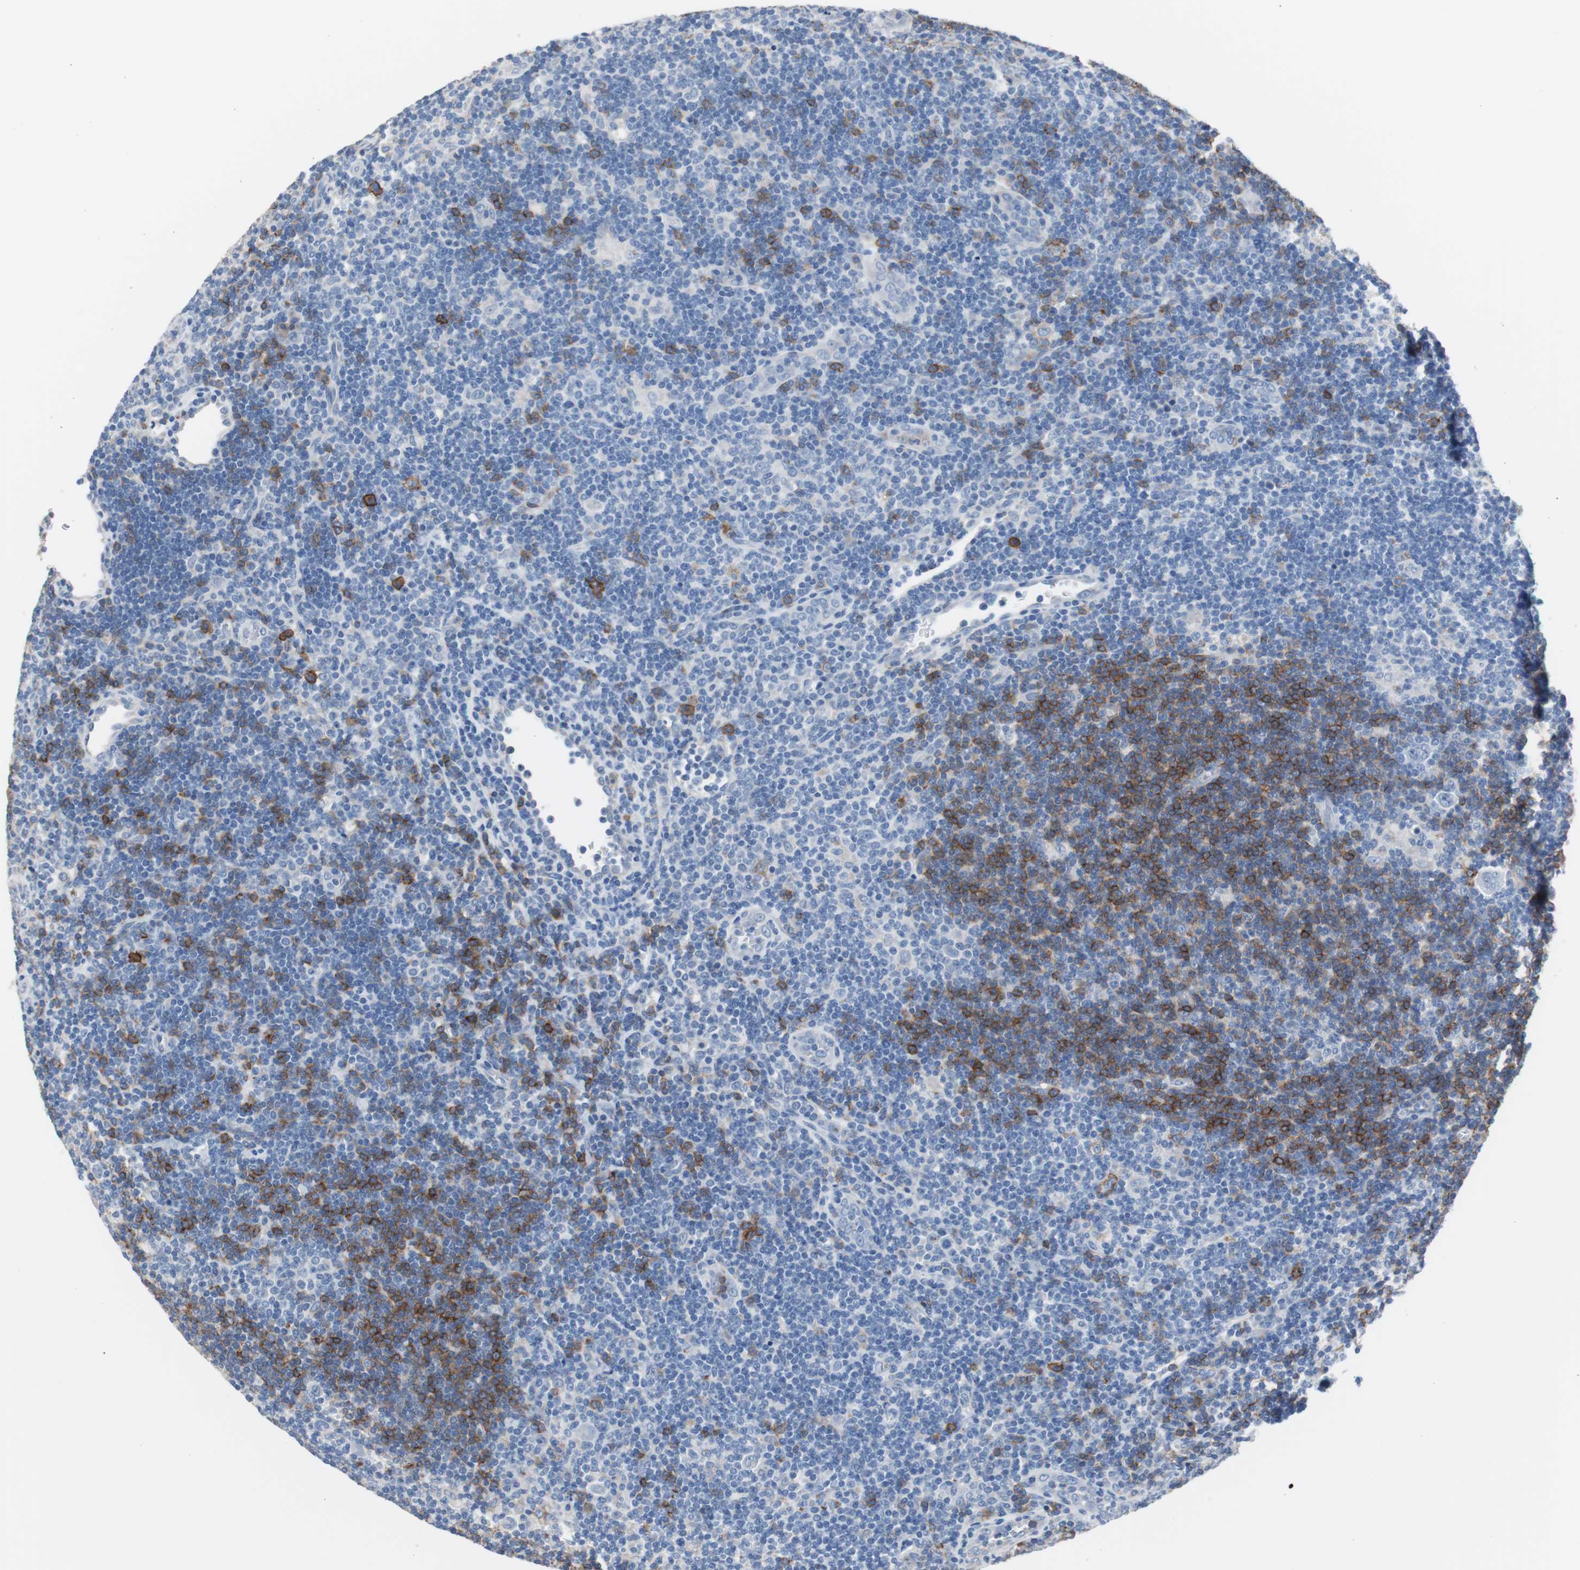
{"staining": {"intensity": "negative", "quantity": "none", "location": "none"}, "tissue": "lymphoma", "cell_type": "Tumor cells", "image_type": "cancer", "snomed": [{"axis": "morphology", "description": "Hodgkin's disease, NOS"}, {"axis": "topography", "description": "Lymph node"}], "caption": "The photomicrograph displays no staining of tumor cells in lymphoma.", "gene": "FCGR2B", "patient": {"sex": "female", "age": 57}}